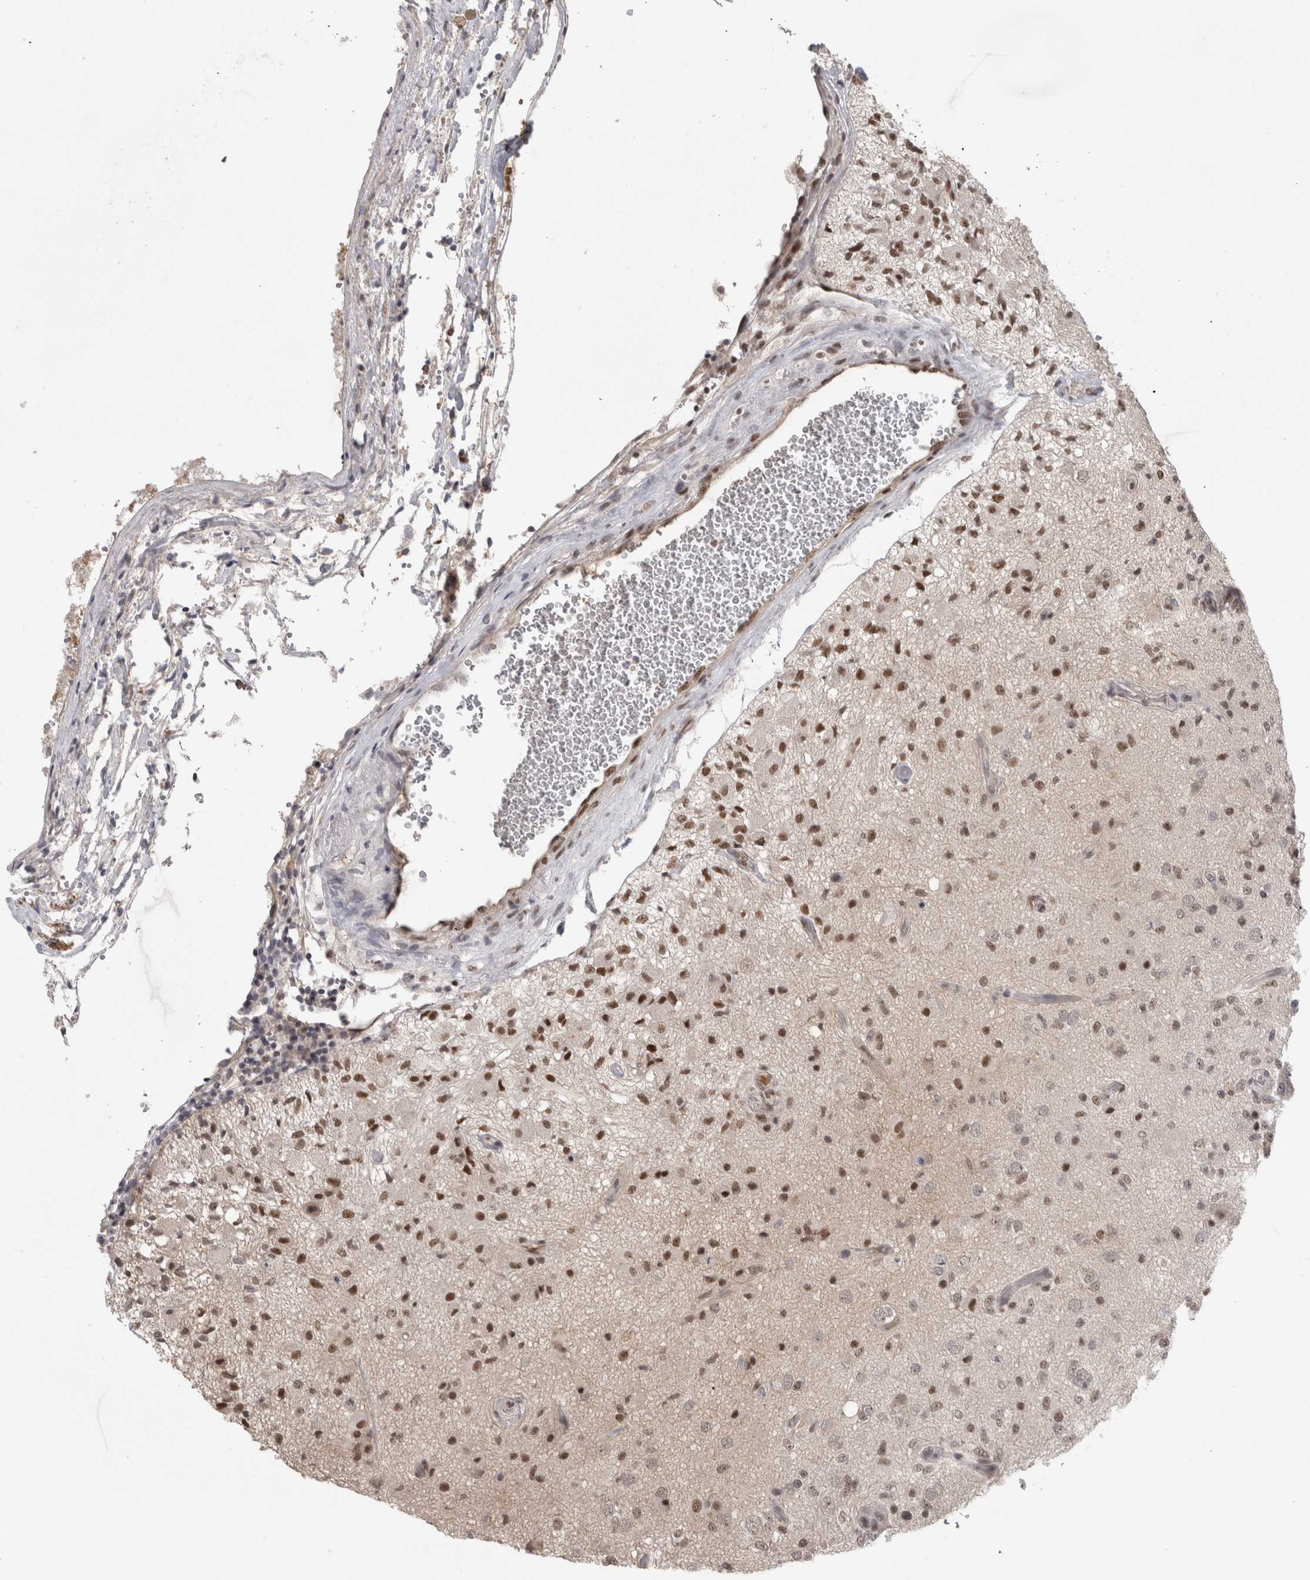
{"staining": {"intensity": "moderate", "quantity": ">75%", "location": "nuclear"}, "tissue": "glioma", "cell_type": "Tumor cells", "image_type": "cancer", "snomed": [{"axis": "morphology", "description": "Normal tissue, NOS"}, {"axis": "morphology", "description": "Glioma, malignant, High grade"}, {"axis": "topography", "description": "Cerebral cortex"}], "caption": "This is a micrograph of immunohistochemistry staining of glioma, which shows moderate positivity in the nuclear of tumor cells.", "gene": "ZNF24", "patient": {"sex": "male", "age": 77}}